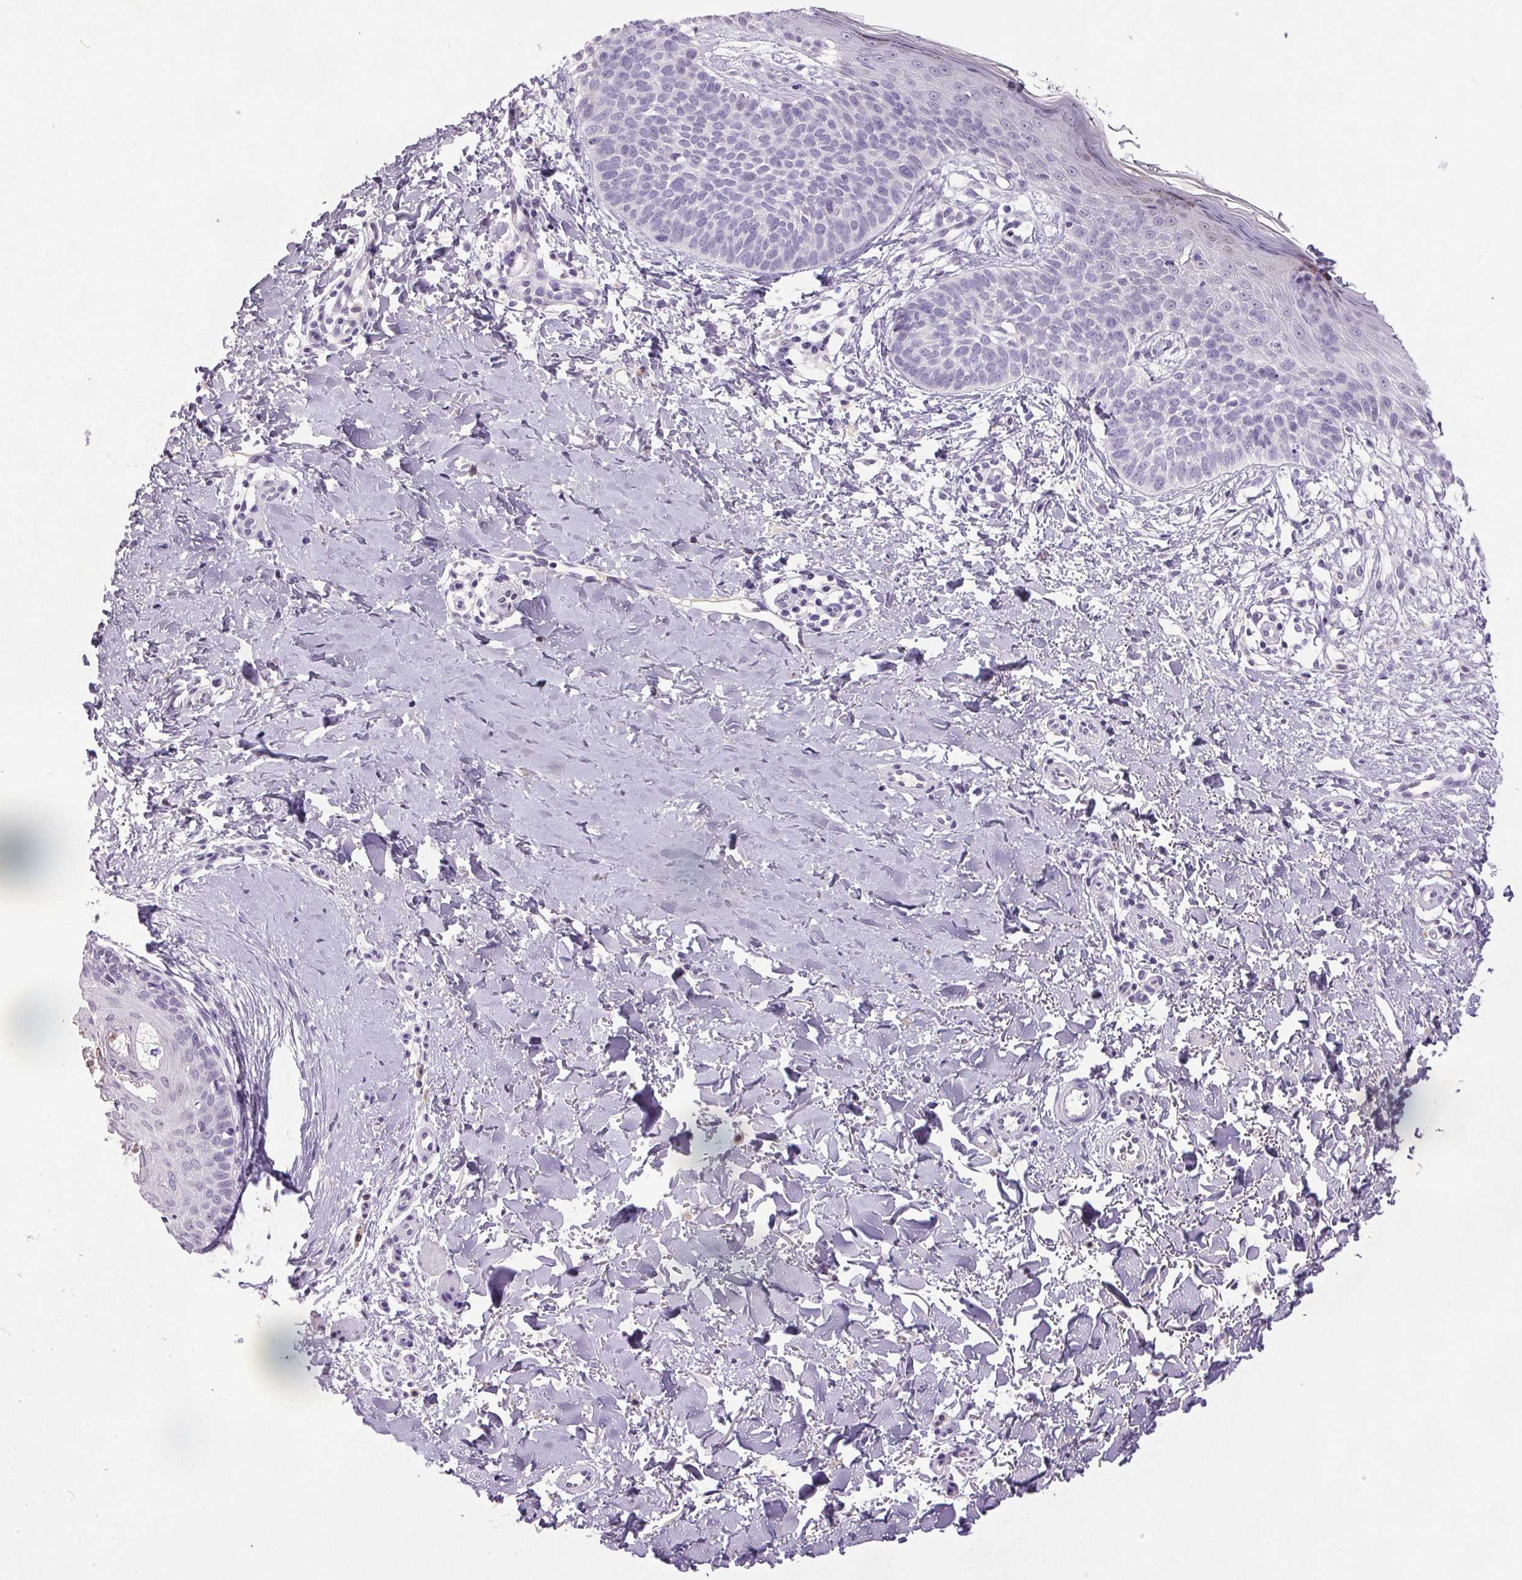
{"staining": {"intensity": "negative", "quantity": "none", "location": "none"}, "tissue": "skin cancer", "cell_type": "Tumor cells", "image_type": "cancer", "snomed": [{"axis": "morphology", "description": "Basal cell carcinoma"}, {"axis": "topography", "description": "Skin"}], "caption": "Skin cancer stained for a protein using IHC exhibits no staining tumor cells.", "gene": "TRDN", "patient": {"sex": "male", "age": 57}}